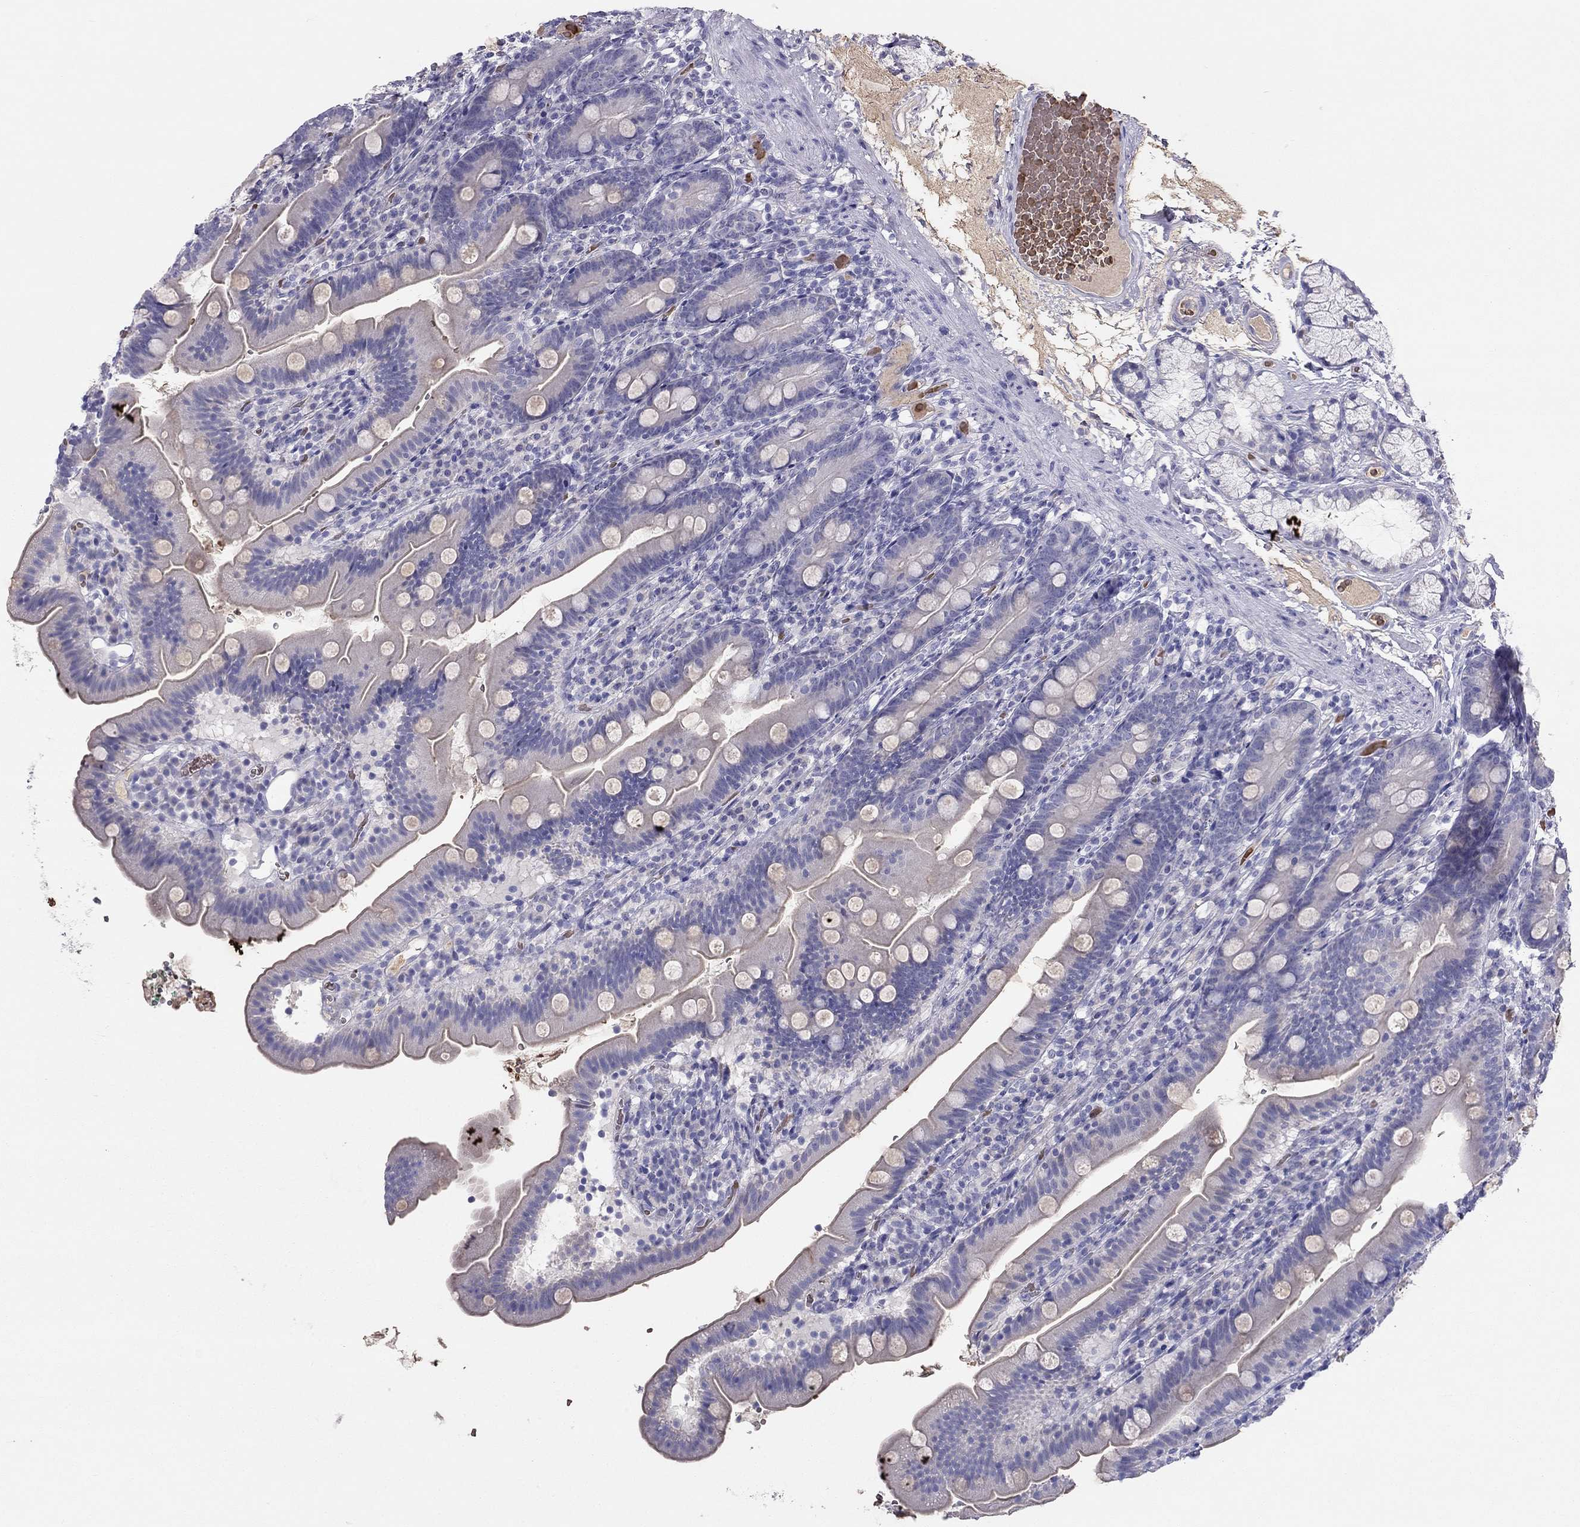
{"staining": {"intensity": "negative", "quantity": "none", "location": "none"}, "tissue": "duodenum", "cell_type": "Glandular cells", "image_type": "normal", "snomed": [{"axis": "morphology", "description": "Normal tissue, NOS"}, {"axis": "topography", "description": "Duodenum"}], "caption": "This image is of normal duodenum stained with immunohistochemistry (IHC) to label a protein in brown with the nuclei are counter-stained blue. There is no positivity in glandular cells.", "gene": "RHCE", "patient": {"sex": "female", "age": 67}}